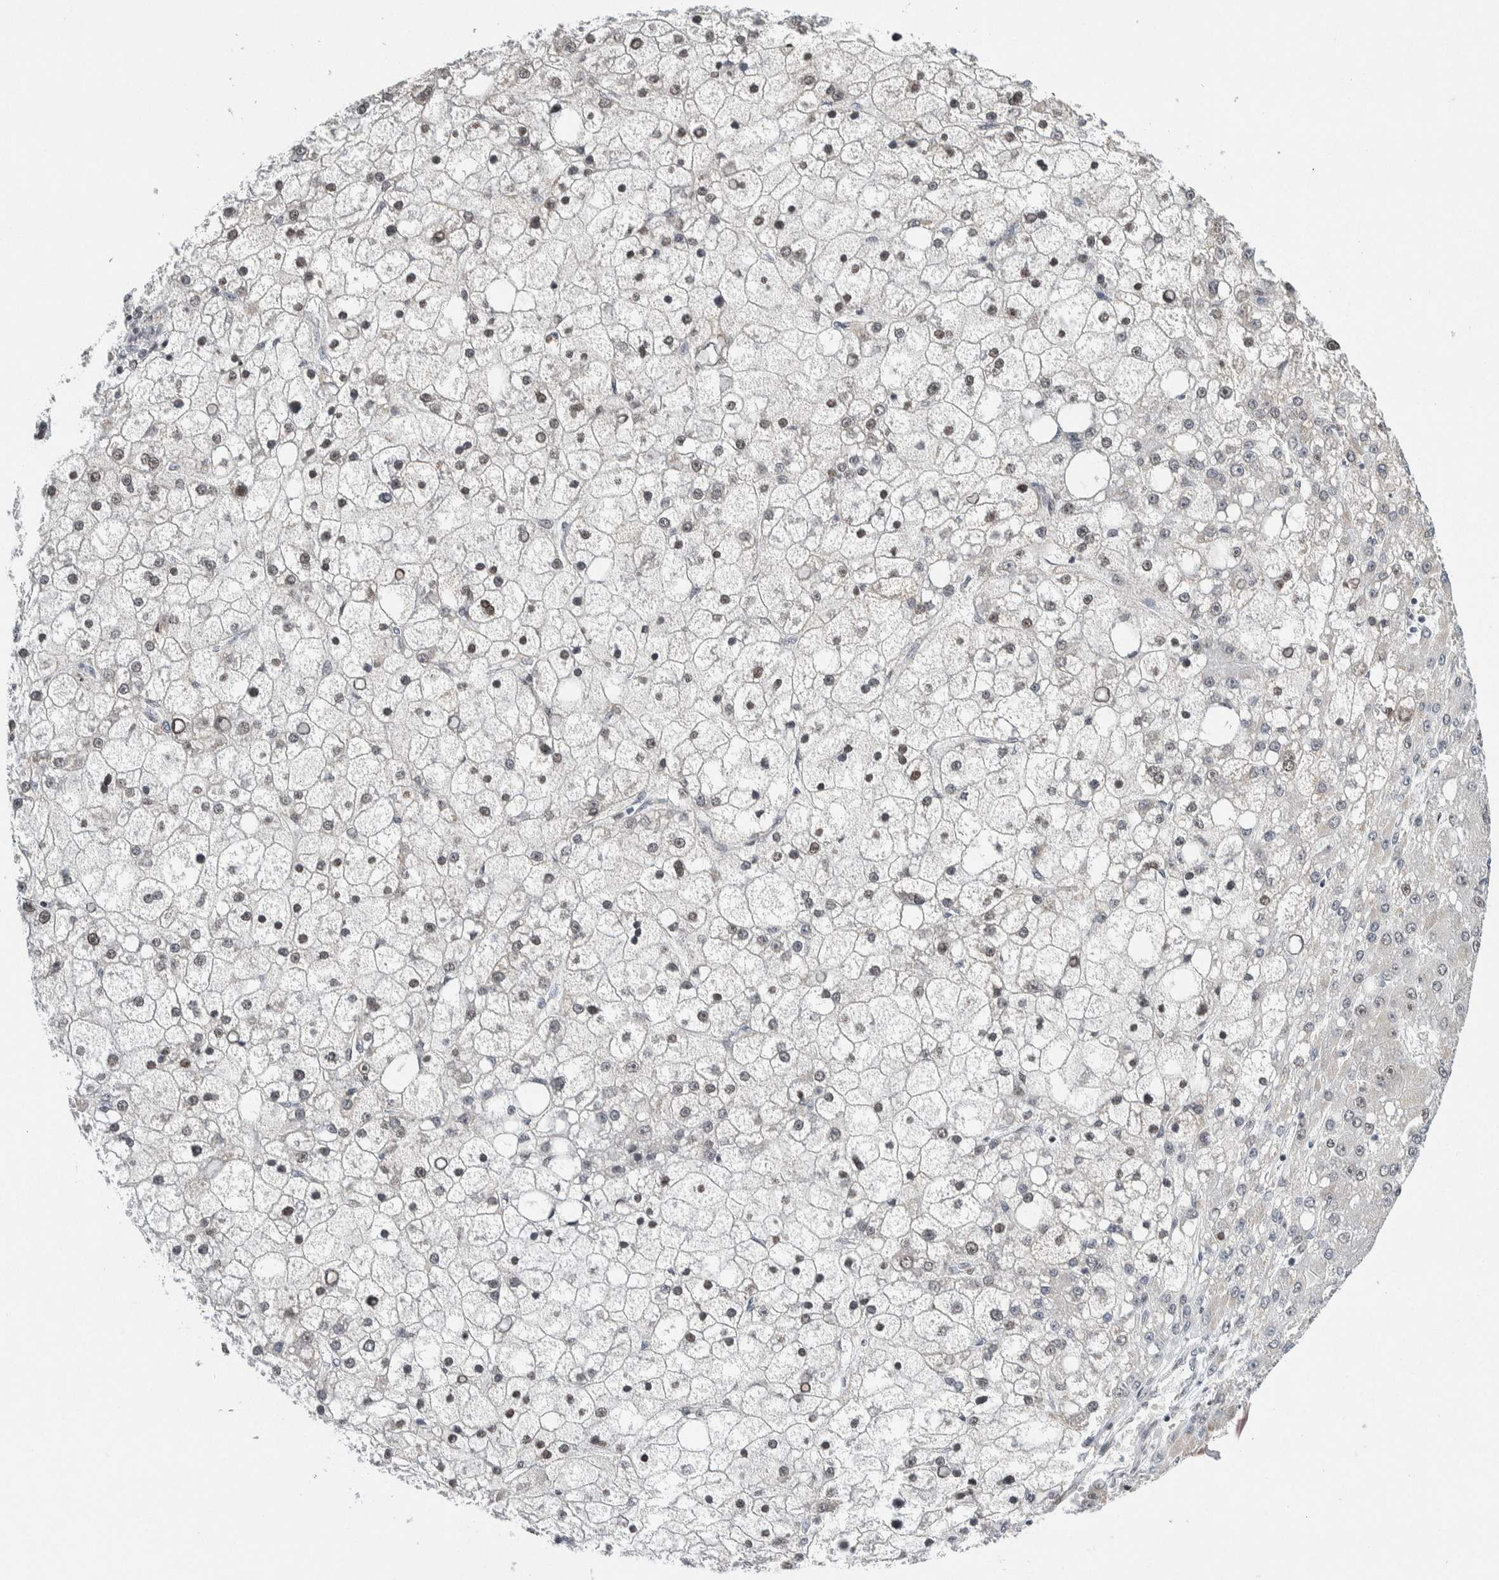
{"staining": {"intensity": "weak", "quantity": "25%-75%", "location": "nuclear"}, "tissue": "liver cancer", "cell_type": "Tumor cells", "image_type": "cancer", "snomed": [{"axis": "morphology", "description": "Carcinoma, Hepatocellular, NOS"}, {"axis": "topography", "description": "Liver"}], "caption": "DAB (3,3'-diaminobenzidine) immunohistochemical staining of liver cancer shows weak nuclear protein positivity in approximately 25%-75% of tumor cells.", "gene": "NEUROD1", "patient": {"sex": "male", "age": 67}}